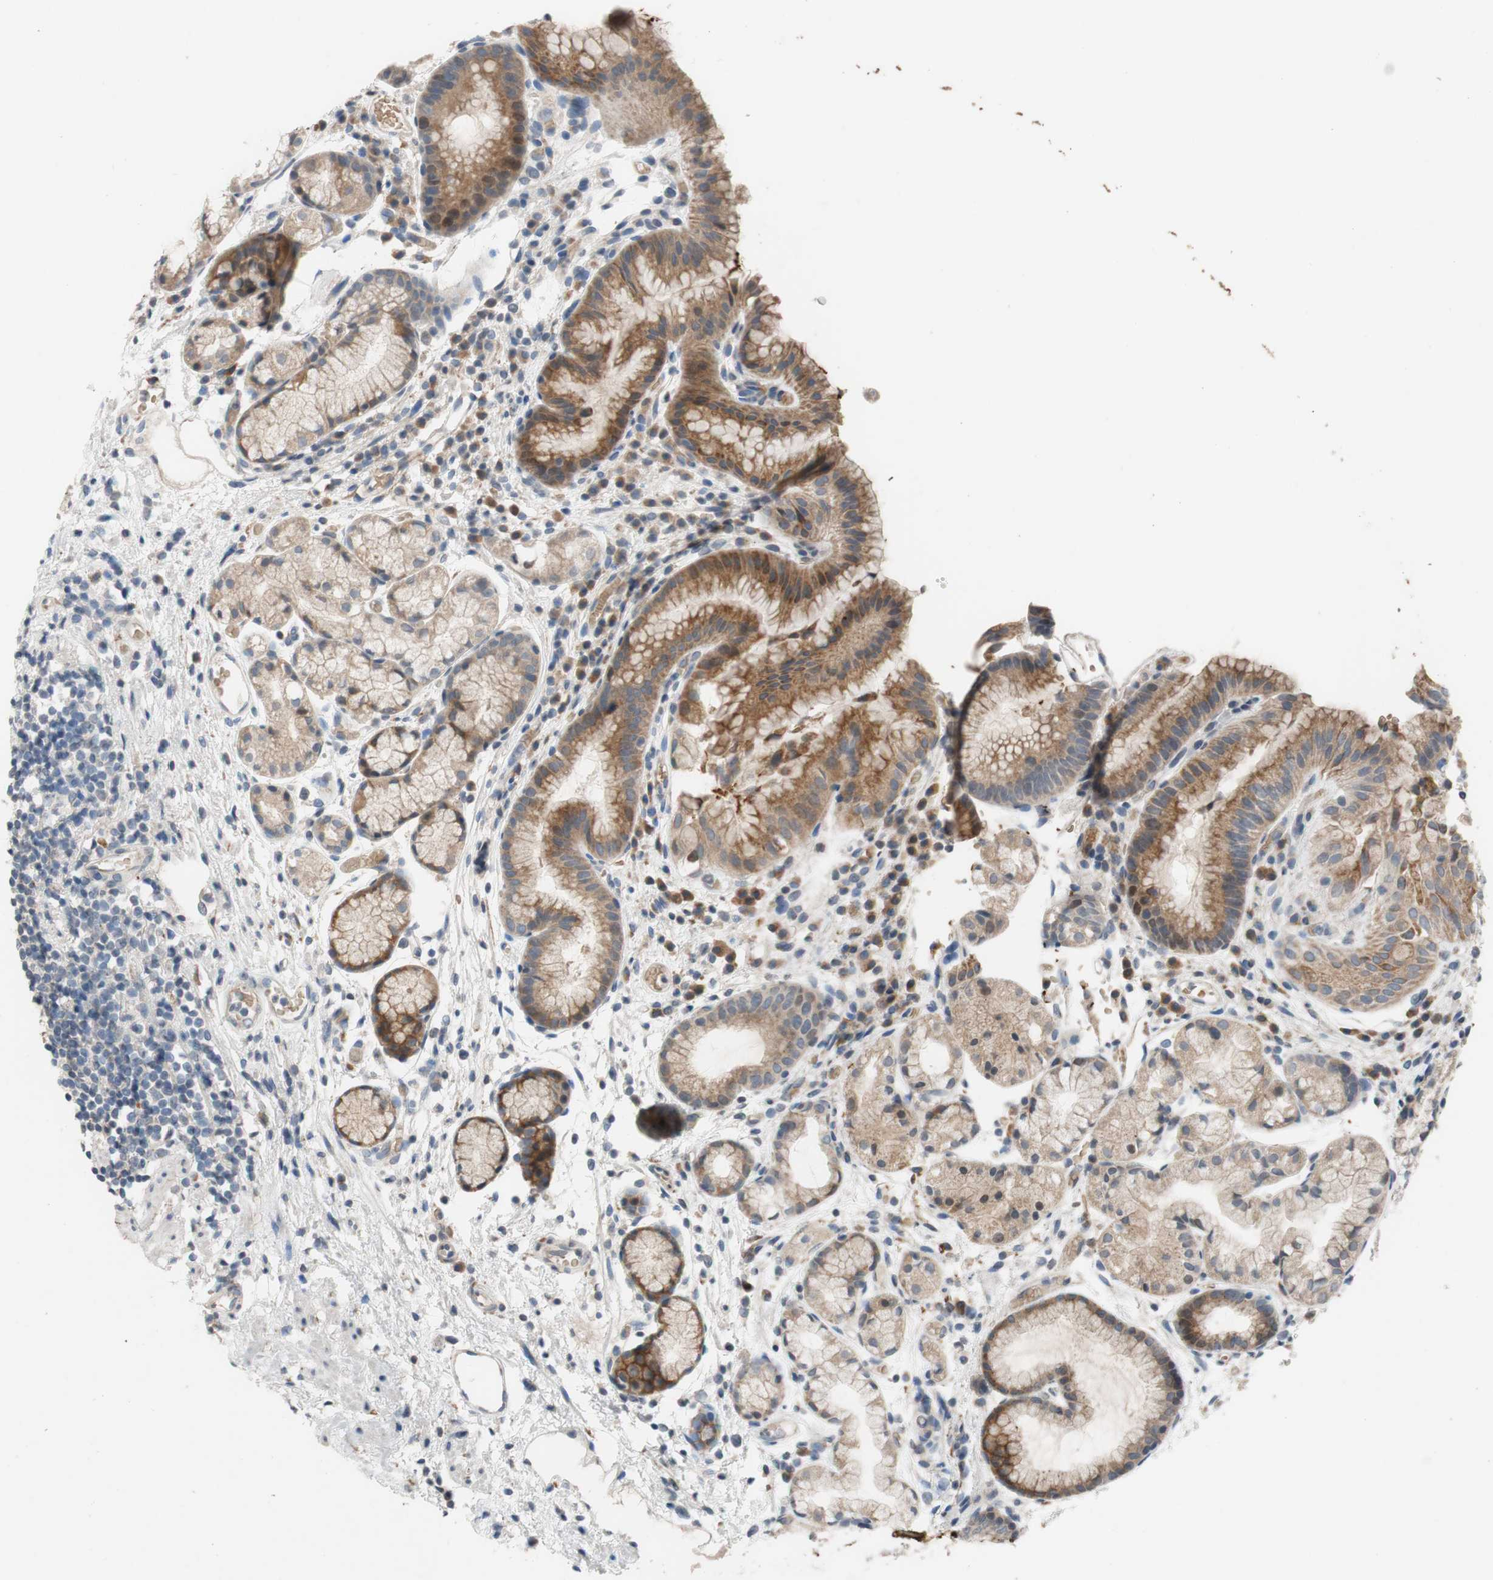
{"staining": {"intensity": "moderate", "quantity": ">75%", "location": "cytoplasmic/membranous"}, "tissue": "stomach", "cell_type": "Glandular cells", "image_type": "normal", "snomed": [{"axis": "morphology", "description": "Normal tissue, NOS"}, {"axis": "topography", "description": "Stomach, upper"}], "caption": "Immunohistochemical staining of normal stomach demonstrates >75% levels of moderate cytoplasmic/membranous protein positivity in about >75% of glandular cells.", "gene": "ADD2", "patient": {"sex": "male", "age": 72}}